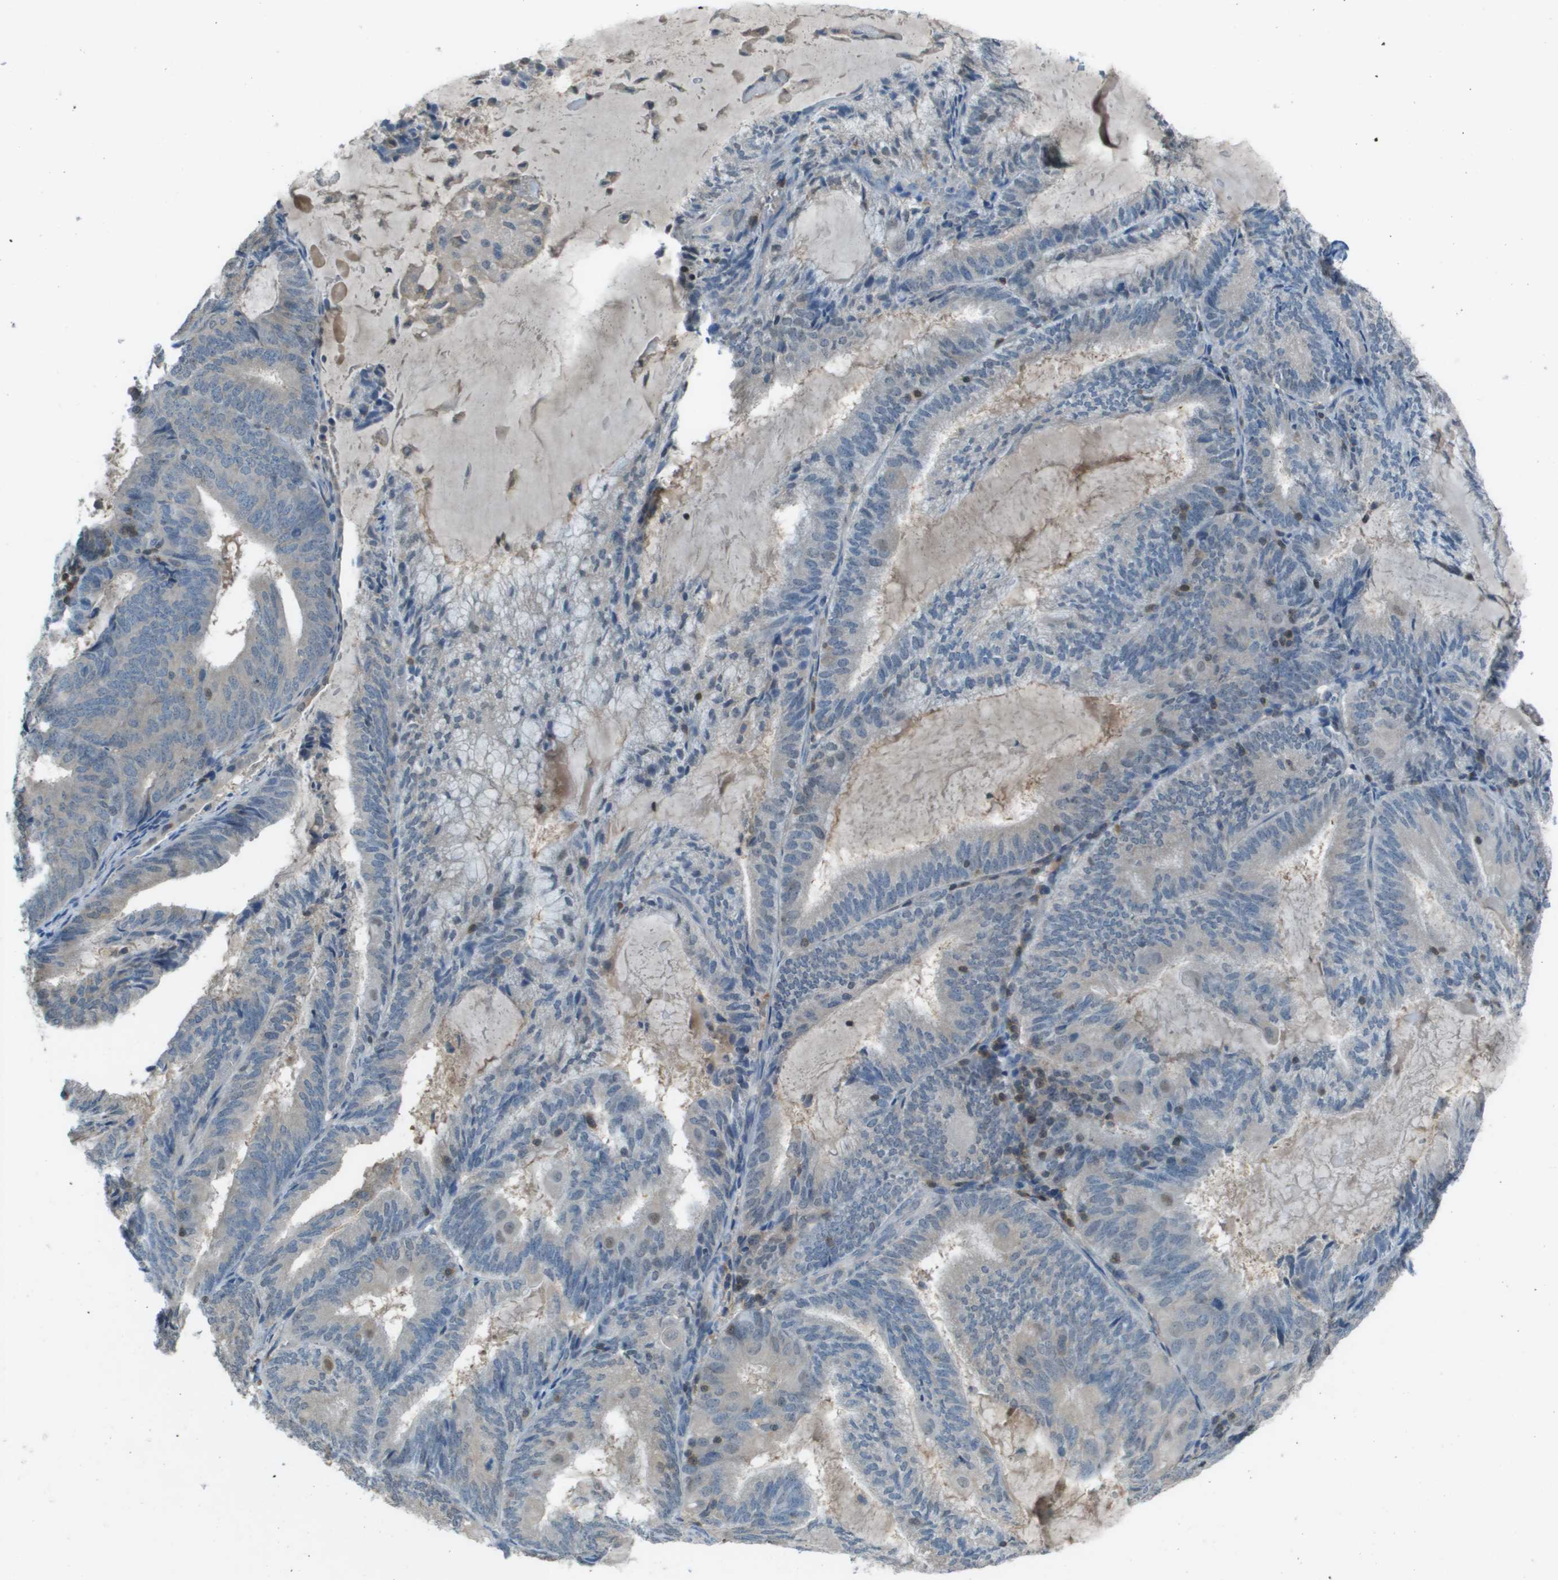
{"staining": {"intensity": "weak", "quantity": "<25%", "location": "nuclear"}, "tissue": "endometrial cancer", "cell_type": "Tumor cells", "image_type": "cancer", "snomed": [{"axis": "morphology", "description": "Adenocarcinoma, NOS"}, {"axis": "topography", "description": "Endometrium"}], "caption": "Immunohistochemistry (IHC) histopathology image of human adenocarcinoma (endometrial) stained for a protein (brown), which displays no staining in tumor cells. Nuclei are stained in blue.", "gene": "CAMK4", "patient": {"sex": "female", "age": 81}}